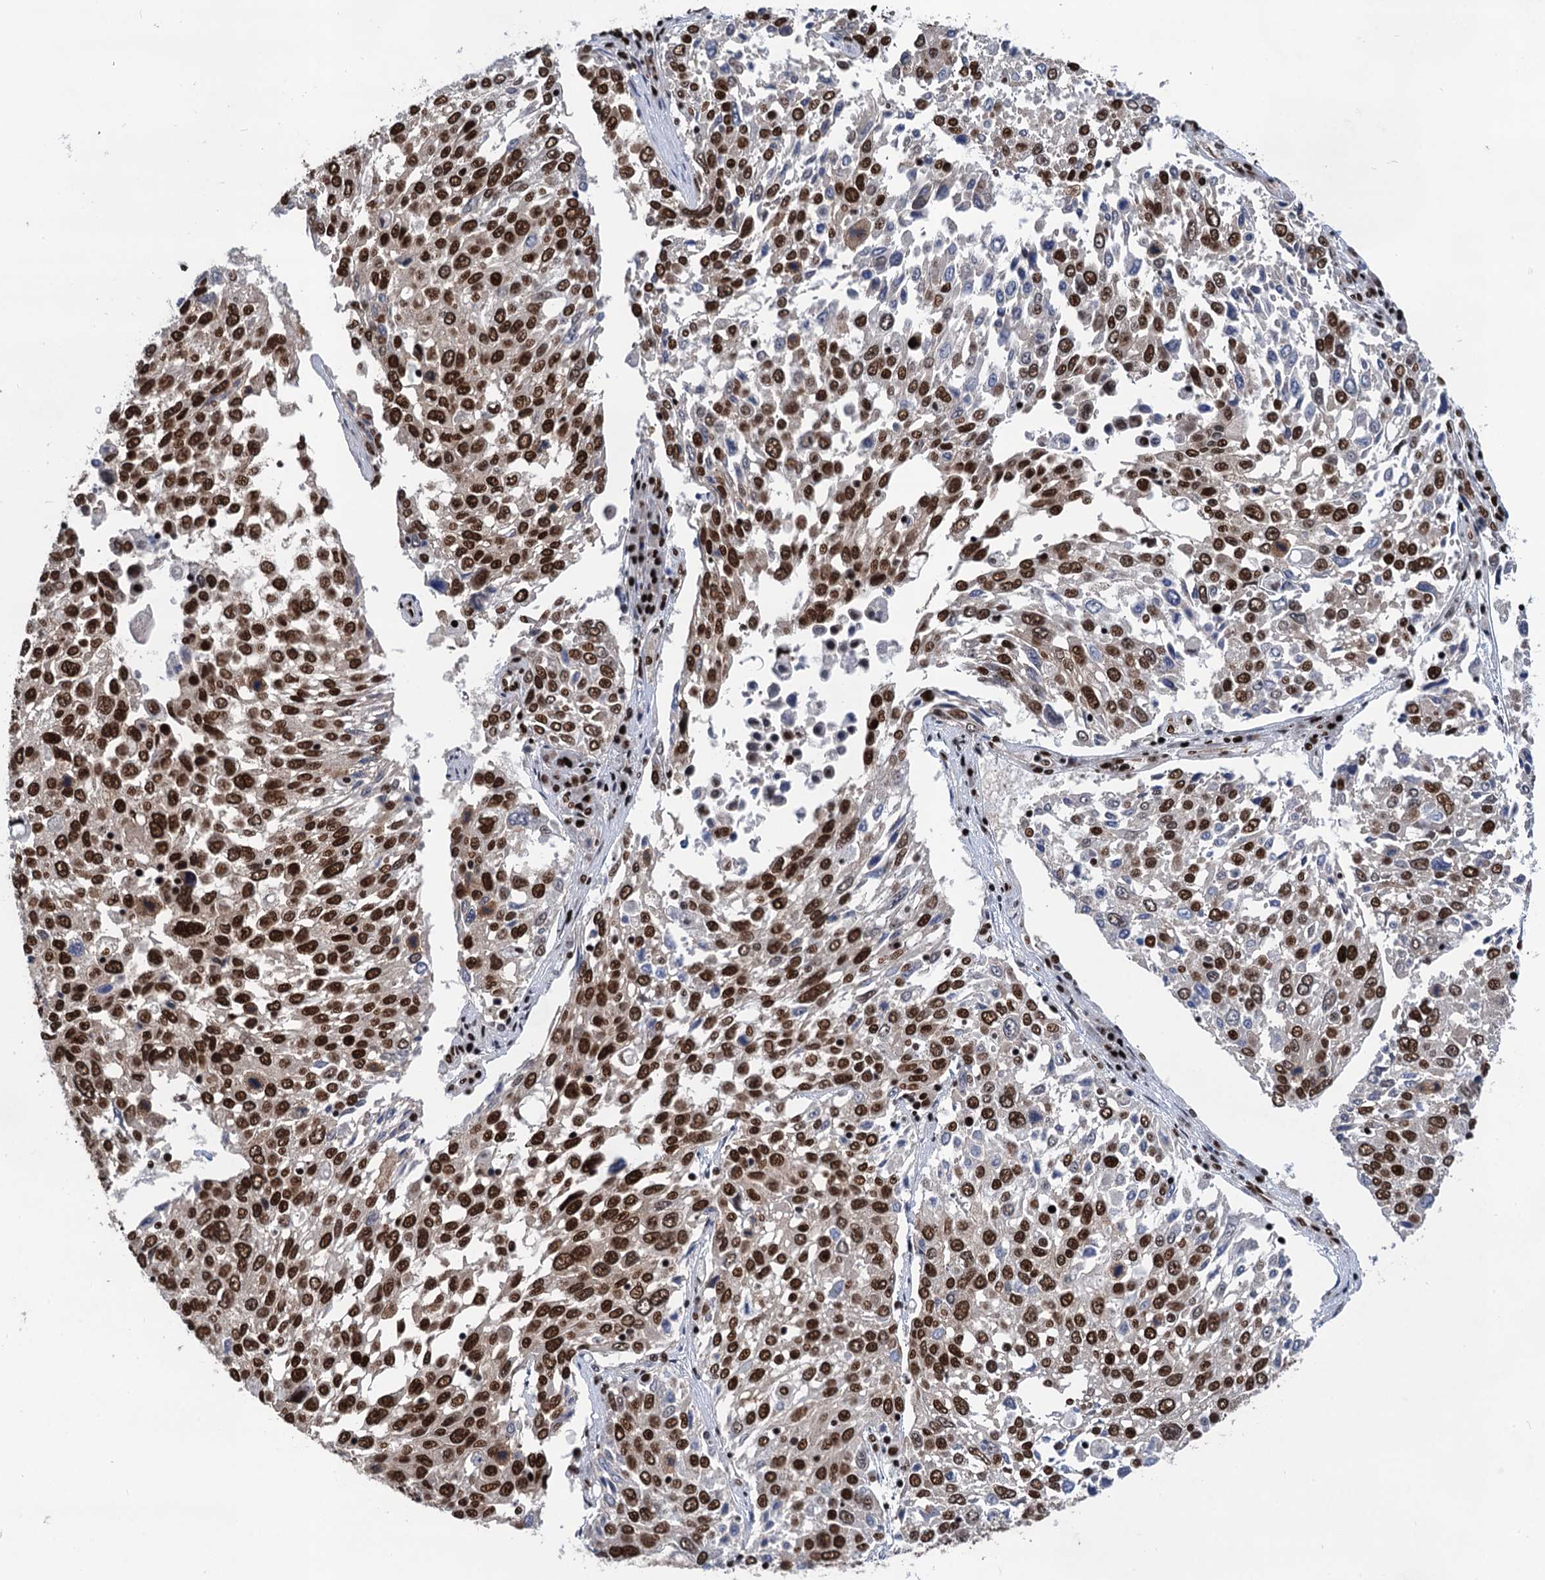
{"staining": {"intensity": "strong", "quantity": ">75%", "location": "nuclear"}, "tissue": "lung cancer", "cell_type": "Tumor cells", "image_type": "cancer", "snomed": [{"axis": "morphology", "description": "Squamous cell carcinoma, NOS"}, {"axis": "topography", "description": "Lung"}], "caption": "There is high levels of strong nuclear positivity in tumor cells of squamous cell carcinoma (lung), as demonstrated by immunohistochemical staining (brown color).", "gene": "PPP4R1", "patient": {"sex": "male", "age": 65}}